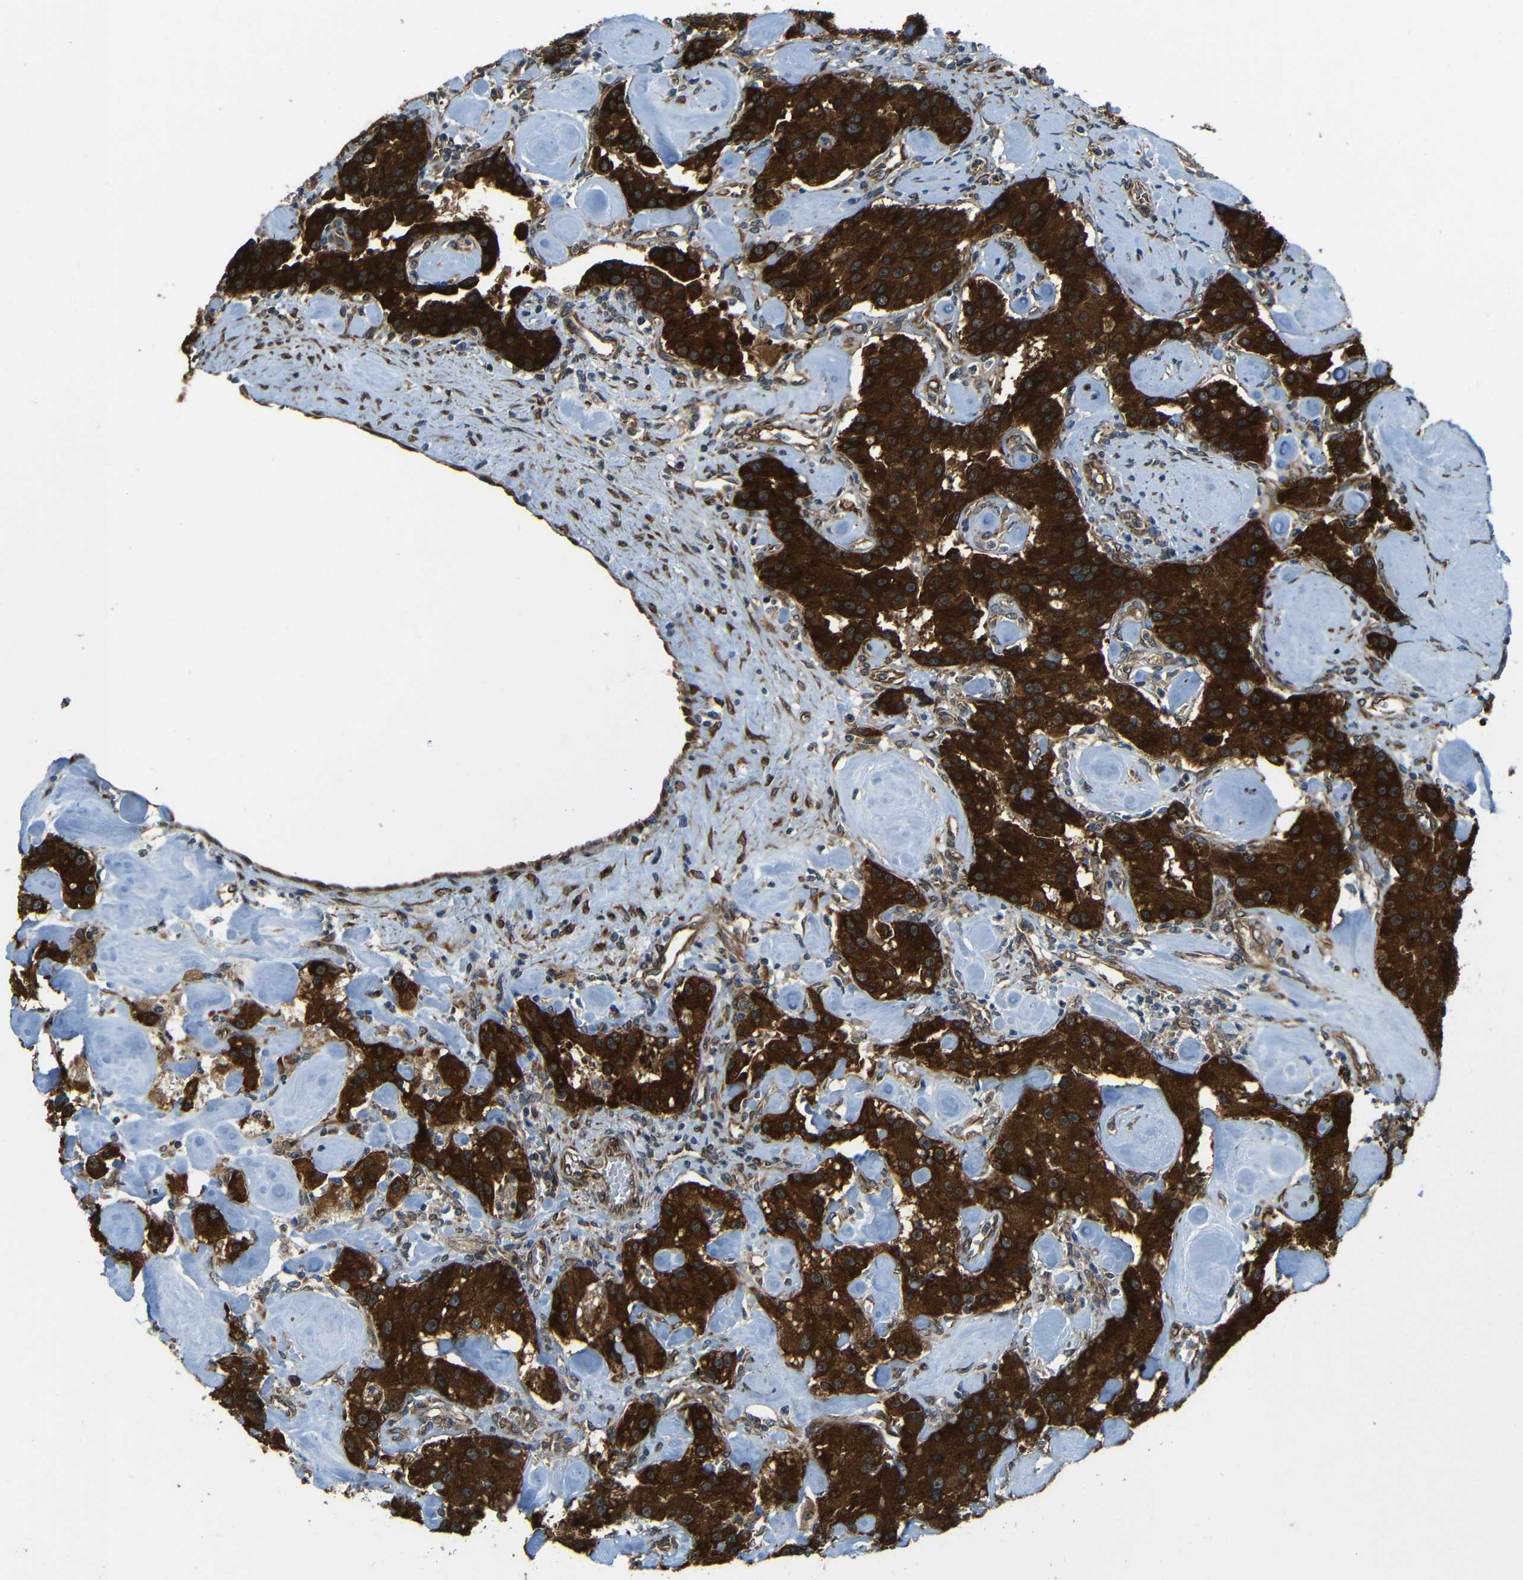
{"staining": {"intensity": "strong", "quantity": ">75%", "location": "cytoplasmic/membranous"}, "tissue": "carcinoid", "cell_type": "Tumor cells", "image_type": "cancer", "snomed": [{"axis": "morphology", "description": "Carcinoid, malignant, NOS"}, {"axis": "topography", "description": "Pancreas"}], "caption": "Tumor cells demonstrate strong cytoplasmic/membranous expression in approximately >75% of cells in carcinoid (malignant).", "gene": "VAPB", "patient": {"sex": "male", "age": 41}}